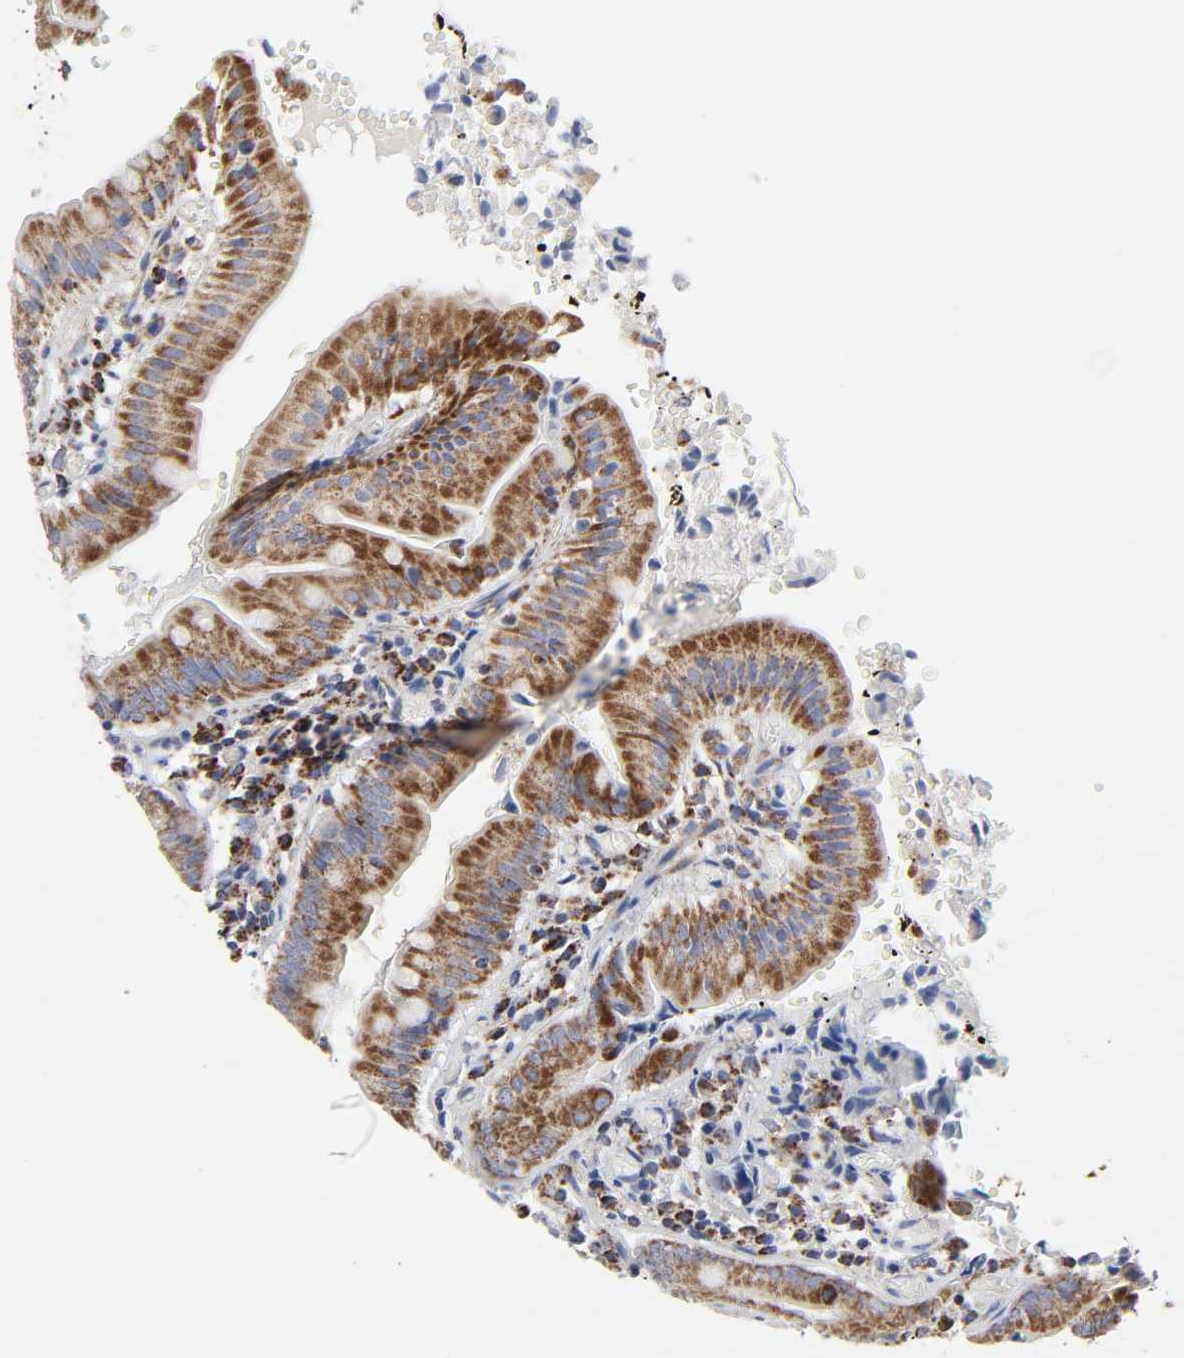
{"staining": {"intensity": "moderate", "quantity": "25%-75%", "location": "cytoplasmic/membranous"}, "tissue": "small intestine", "cell_type": "Glandular cells", "image_type": "normal", "snomed": [{"axis": "morphology", "description": "Normal tissue, NOS"}, {"axis": "topography", "description": "Small intestine"}], "caption": "Glandular cells show medium levels of moderate cytoplasmic/membranous staining in about 25%-75% of cells in unremarkable human small intestine. The staining was performed using DAB to visualize the protein expression in brown, while the nuclei were stained in blue with hematoxylin (Magnification: 20x).", "gene": "AOPEP", "patient": {"sex": "male", "age": 71}}